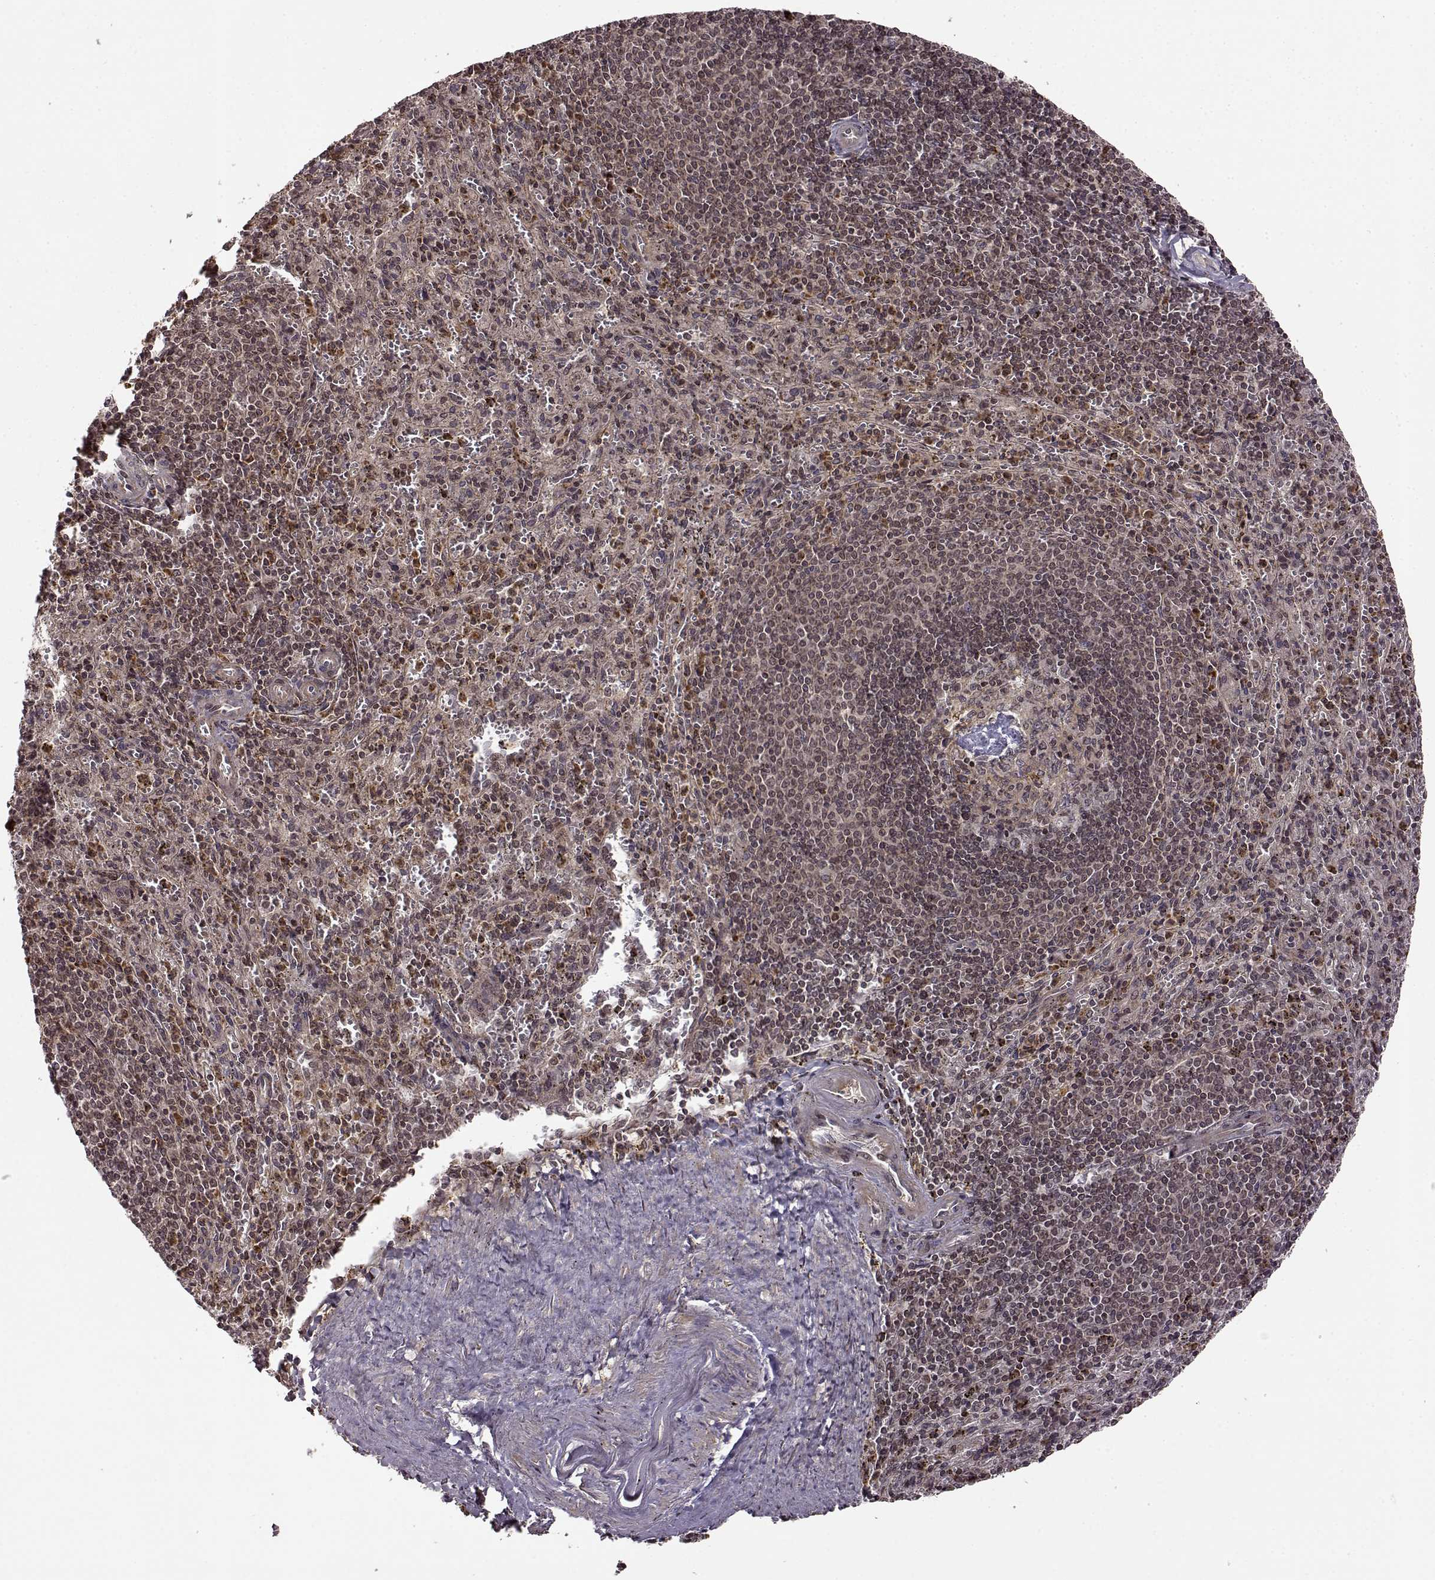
{"staining": {"intensity": "weak", "quantity": "25%-75%", "location": "cytoplasmic/membranous"}, "tissue": "spleen", "cell_type": "Cells in red pulp", "image_type": "normal", "snomed": [{"axis": "morphology", "description": "Normal tissue, NOS"}, {"axis": "topography", "description": "Spleen"}], "caption": "The micrograph reveals a brown stain indicating the presence of a protein in the cytoplasmic/membranous of cells in red pulp in spleen. The staining was performed using DAB (3,3'-diaminobenzidine), with brown indicating positive protein expression. Nuclei are stained blue with hematoxylin.", "gene": "TRMU", "patient": {"sex": "male", "age": 57}}